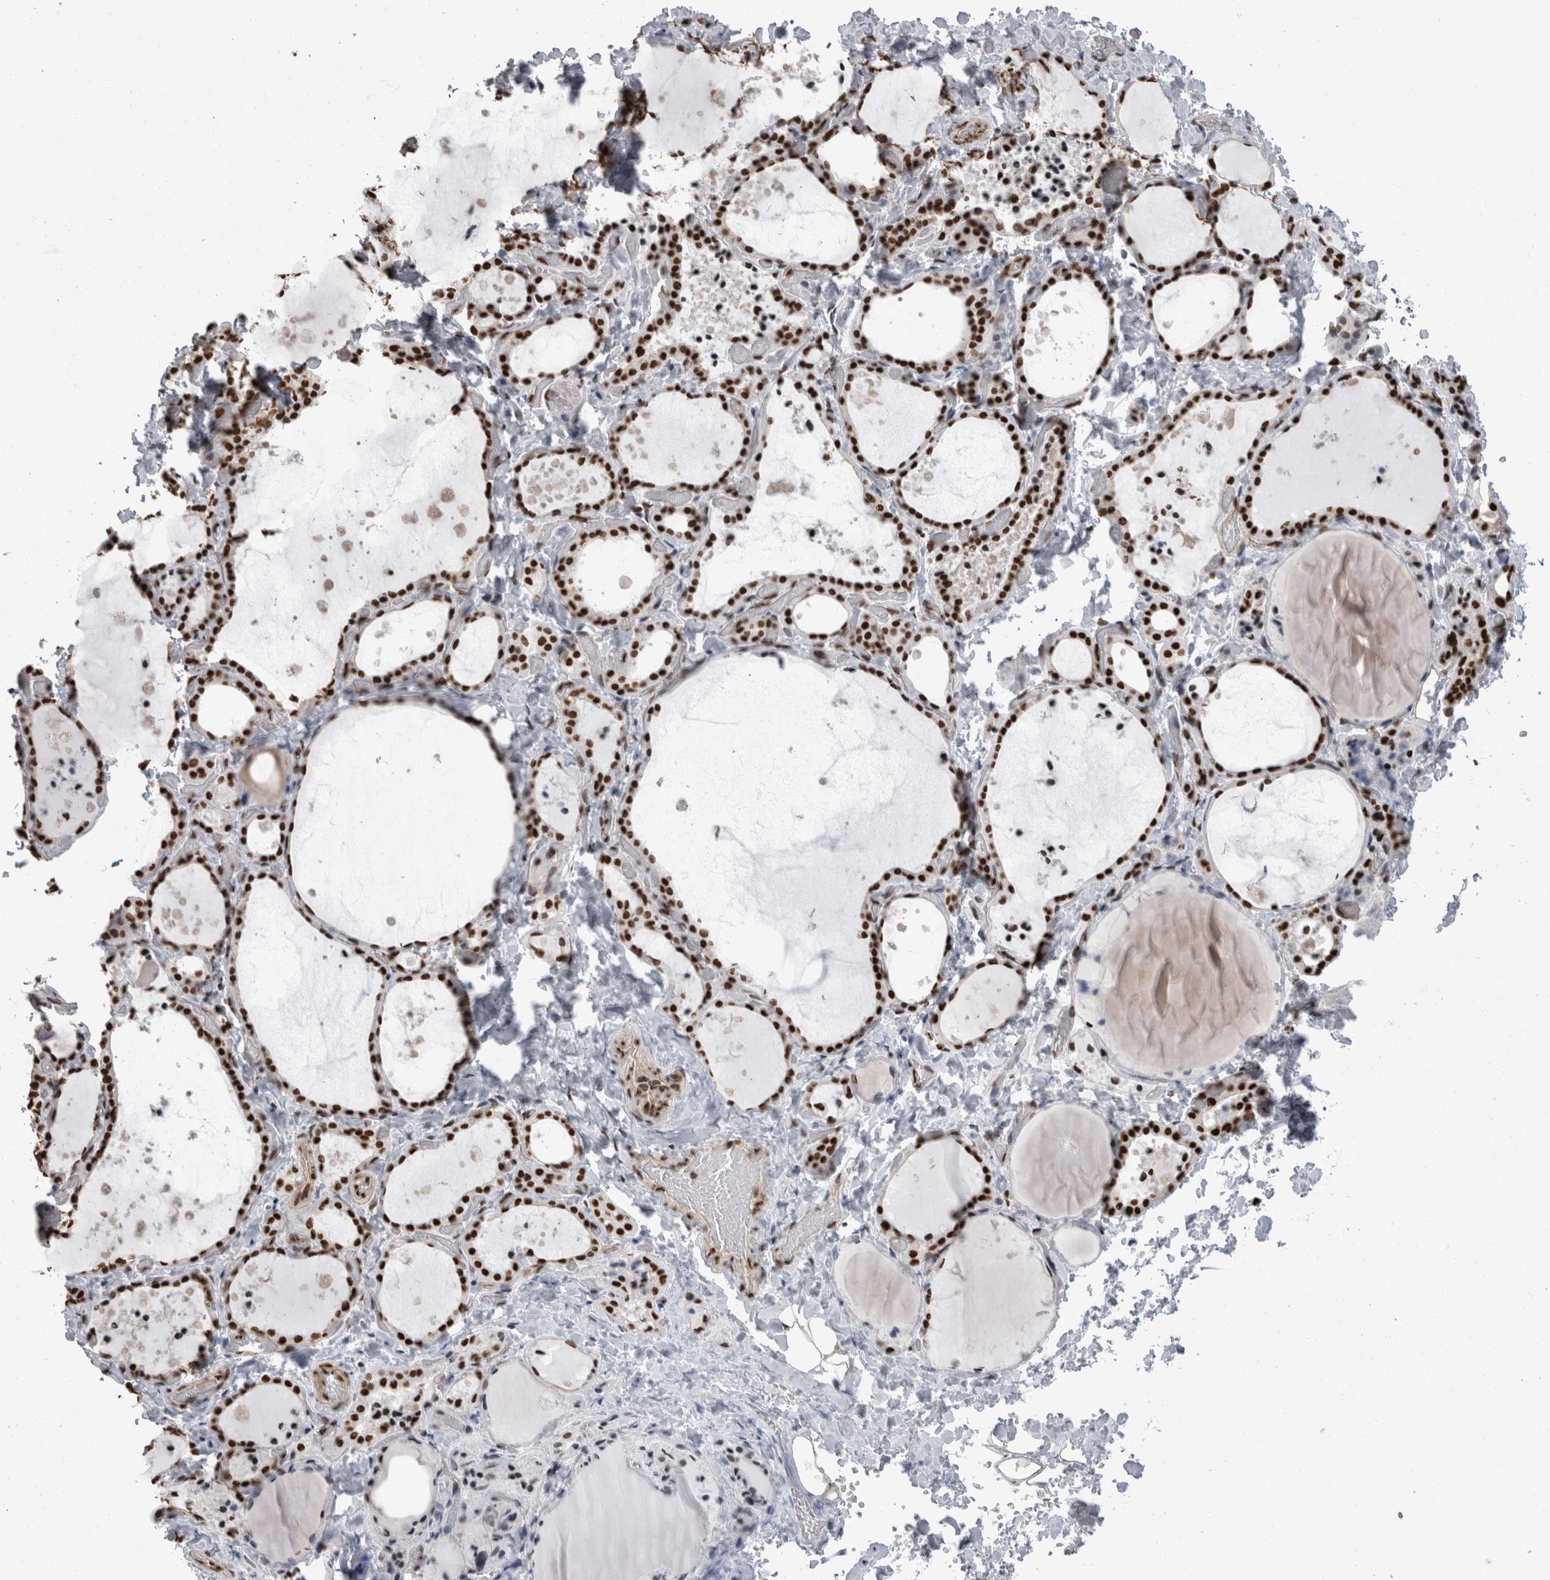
{"staining": {"intensity": "strong", "quantity": ">75%", "location": "nuclear"}, "tissue": "thyroid gland", "cell_type": "Glandular cells", "image_type": "normal", "snomed": [{"axis": "morphology", "description": "Normal tissue, NOS"}, {"axis": "topography", "description": "Thyroid gland"}], "caption": "Strong nuclear protein expression is seen in about >75% of glandular cells in thyroid gland. (IHC, brightfield microscopy, high magnification).", "gene": "HNRNPM", "patient": {"sex": "female", "age": 44}}